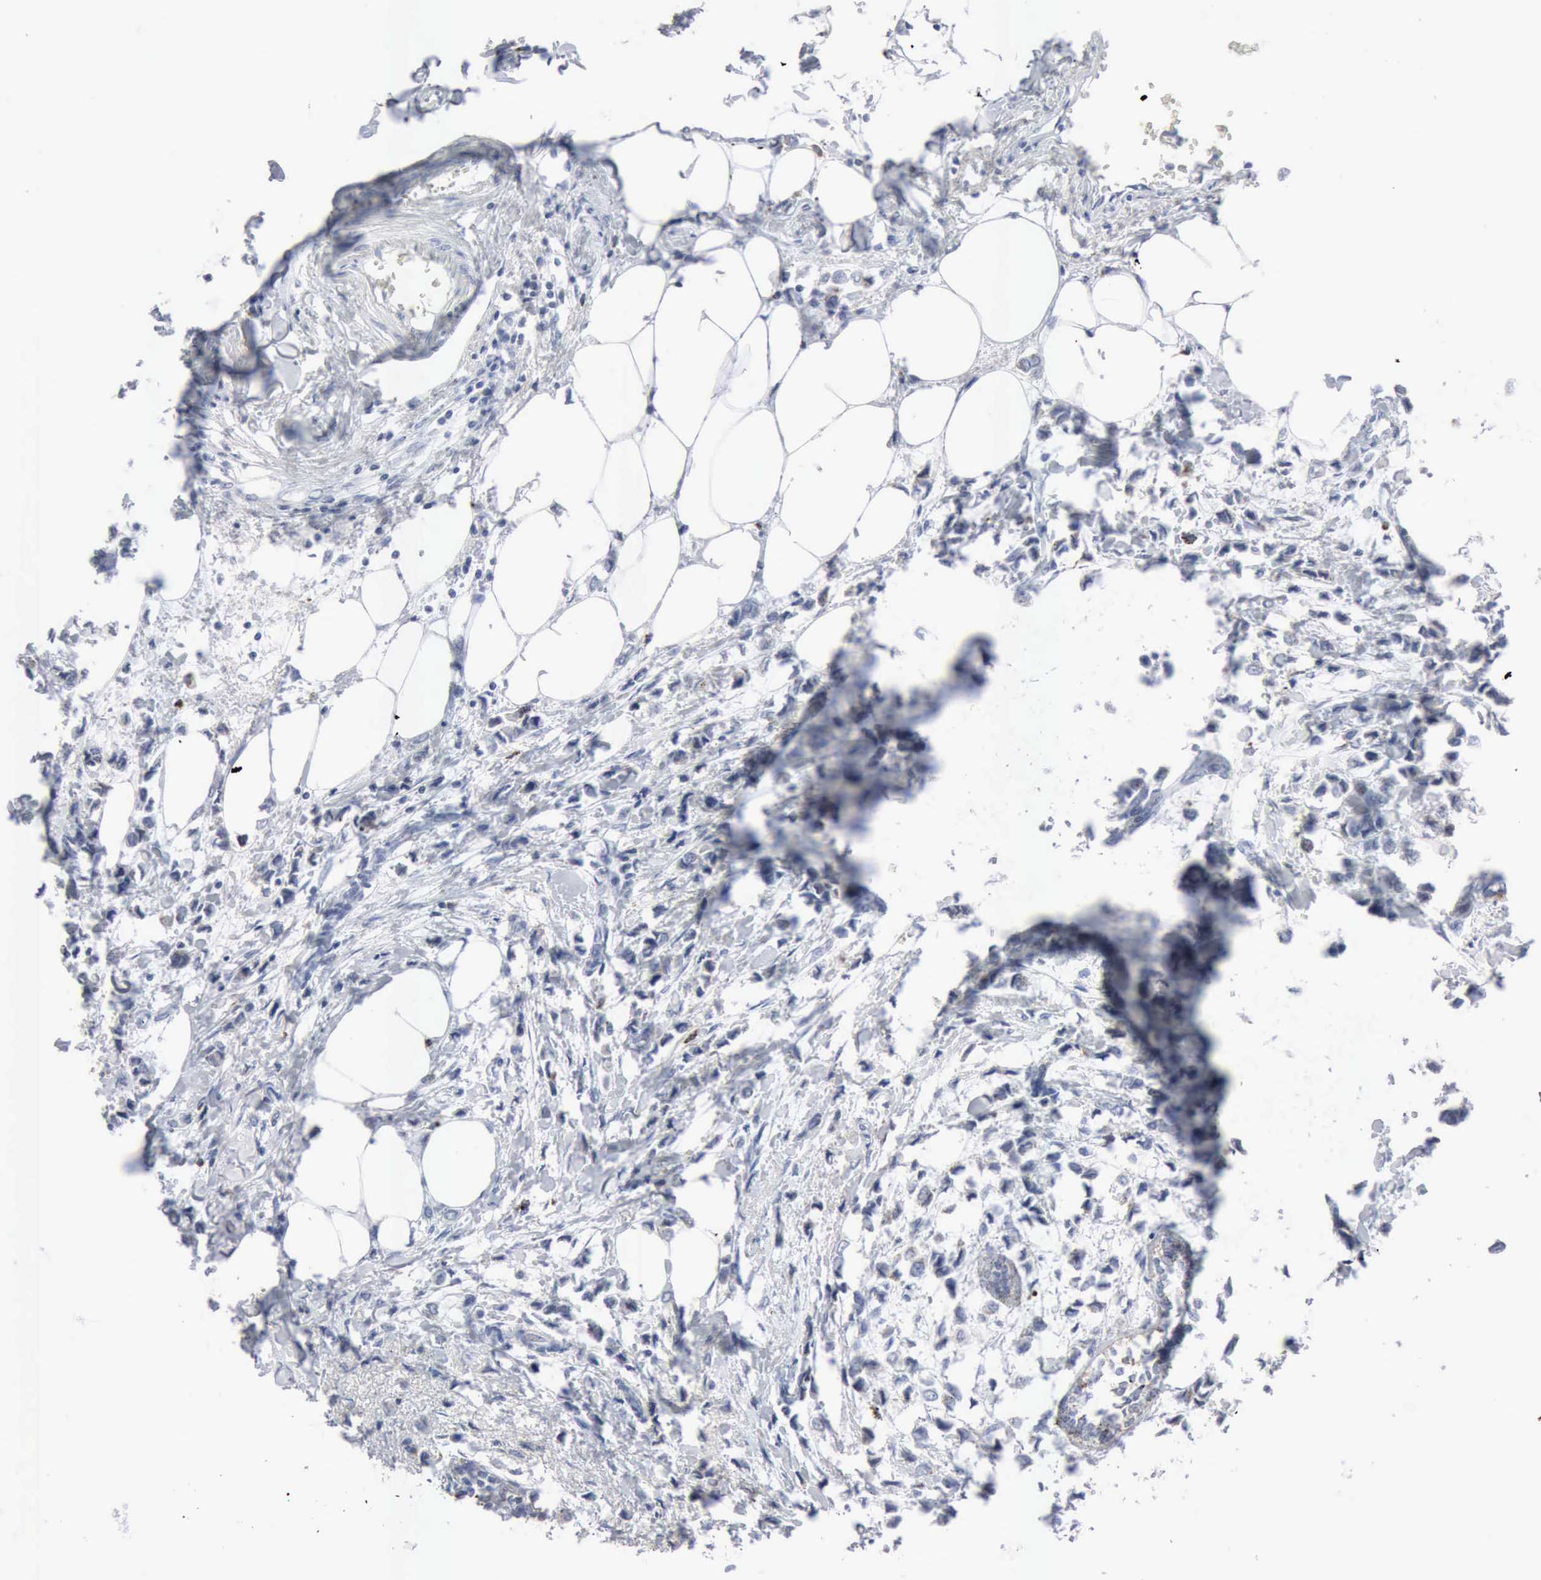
{"staining": {"intensity": "moderate", "quantity": "25%-75%", "location": "cytoplasmic/membranous"}, "tissue": "breast cancer", "cell_type": "Tumor cells", "image_type": "cancer", "snomed": [{"axis": "morphology", "description": "Lobular carcinoma"}, {"axis": "topography", "description": "Breast"}], "caption": "The image shows immunohistochemical staining of breast lobular carcinoma. There is moderate cytoplasmic/membranous staining is seen in approximately 25%-75% of tumor cells.", "gene": "GLA", "patient": {"sex": "female", "age": 51}}